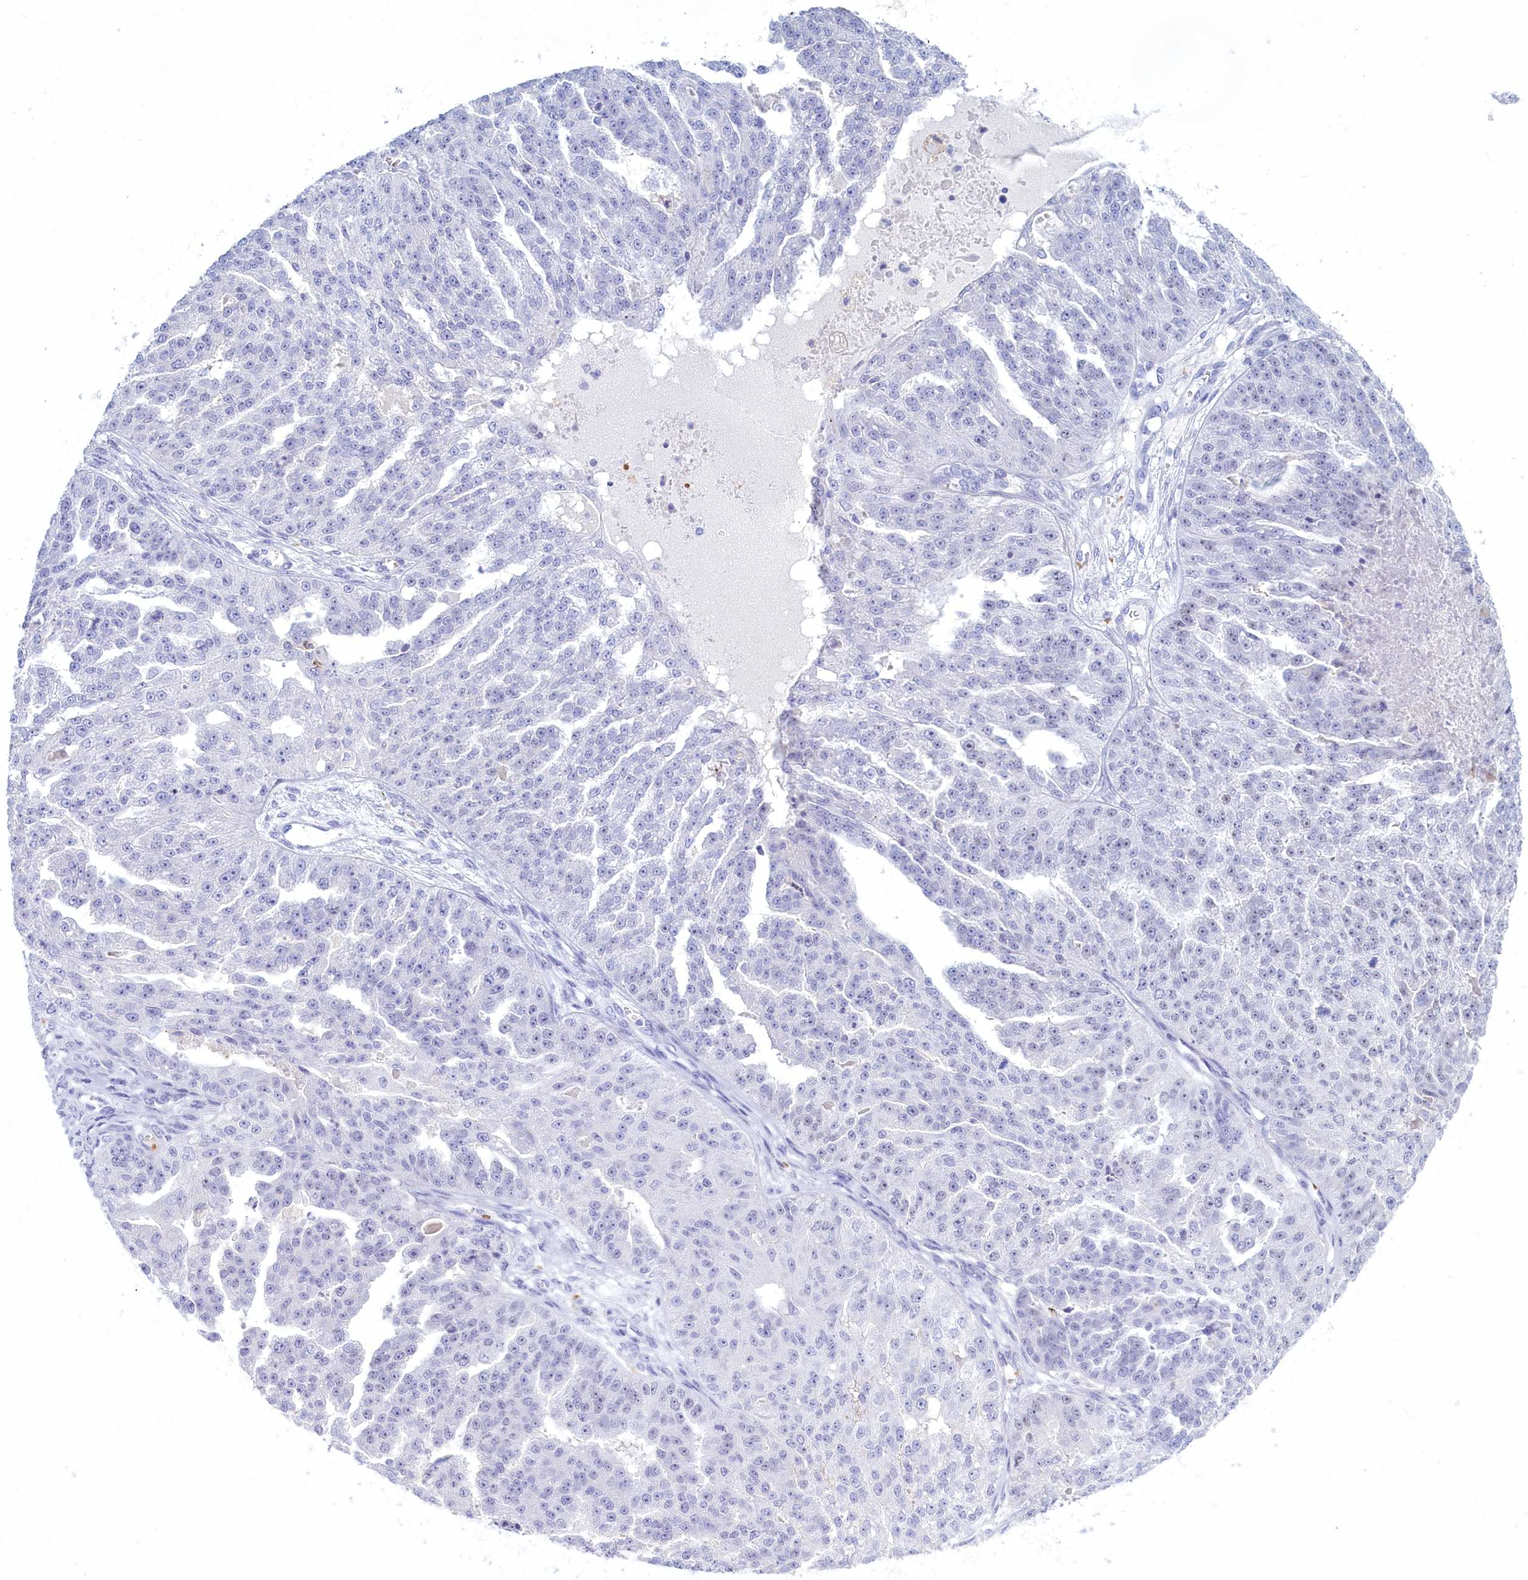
{"staining": {"intensity": "negative", "quantity": "none", "location": "none"}, "tissue": "ovarian cancer", "cell_type": "Tumor cells", "image_type": "cancer", "snomed": [{"axis": "morphology", "description": "Cystadenocarcinoma, serous, NOS"}, {"axis": "topography", "description": "Ovary"}], "caption": "The photomicrograph exhibits no staining of tumor cells in serous cystadenocarcinoma (ovarian).", "gene": "GAPDHS", "patient": {"sex": "female", "age": 58}}